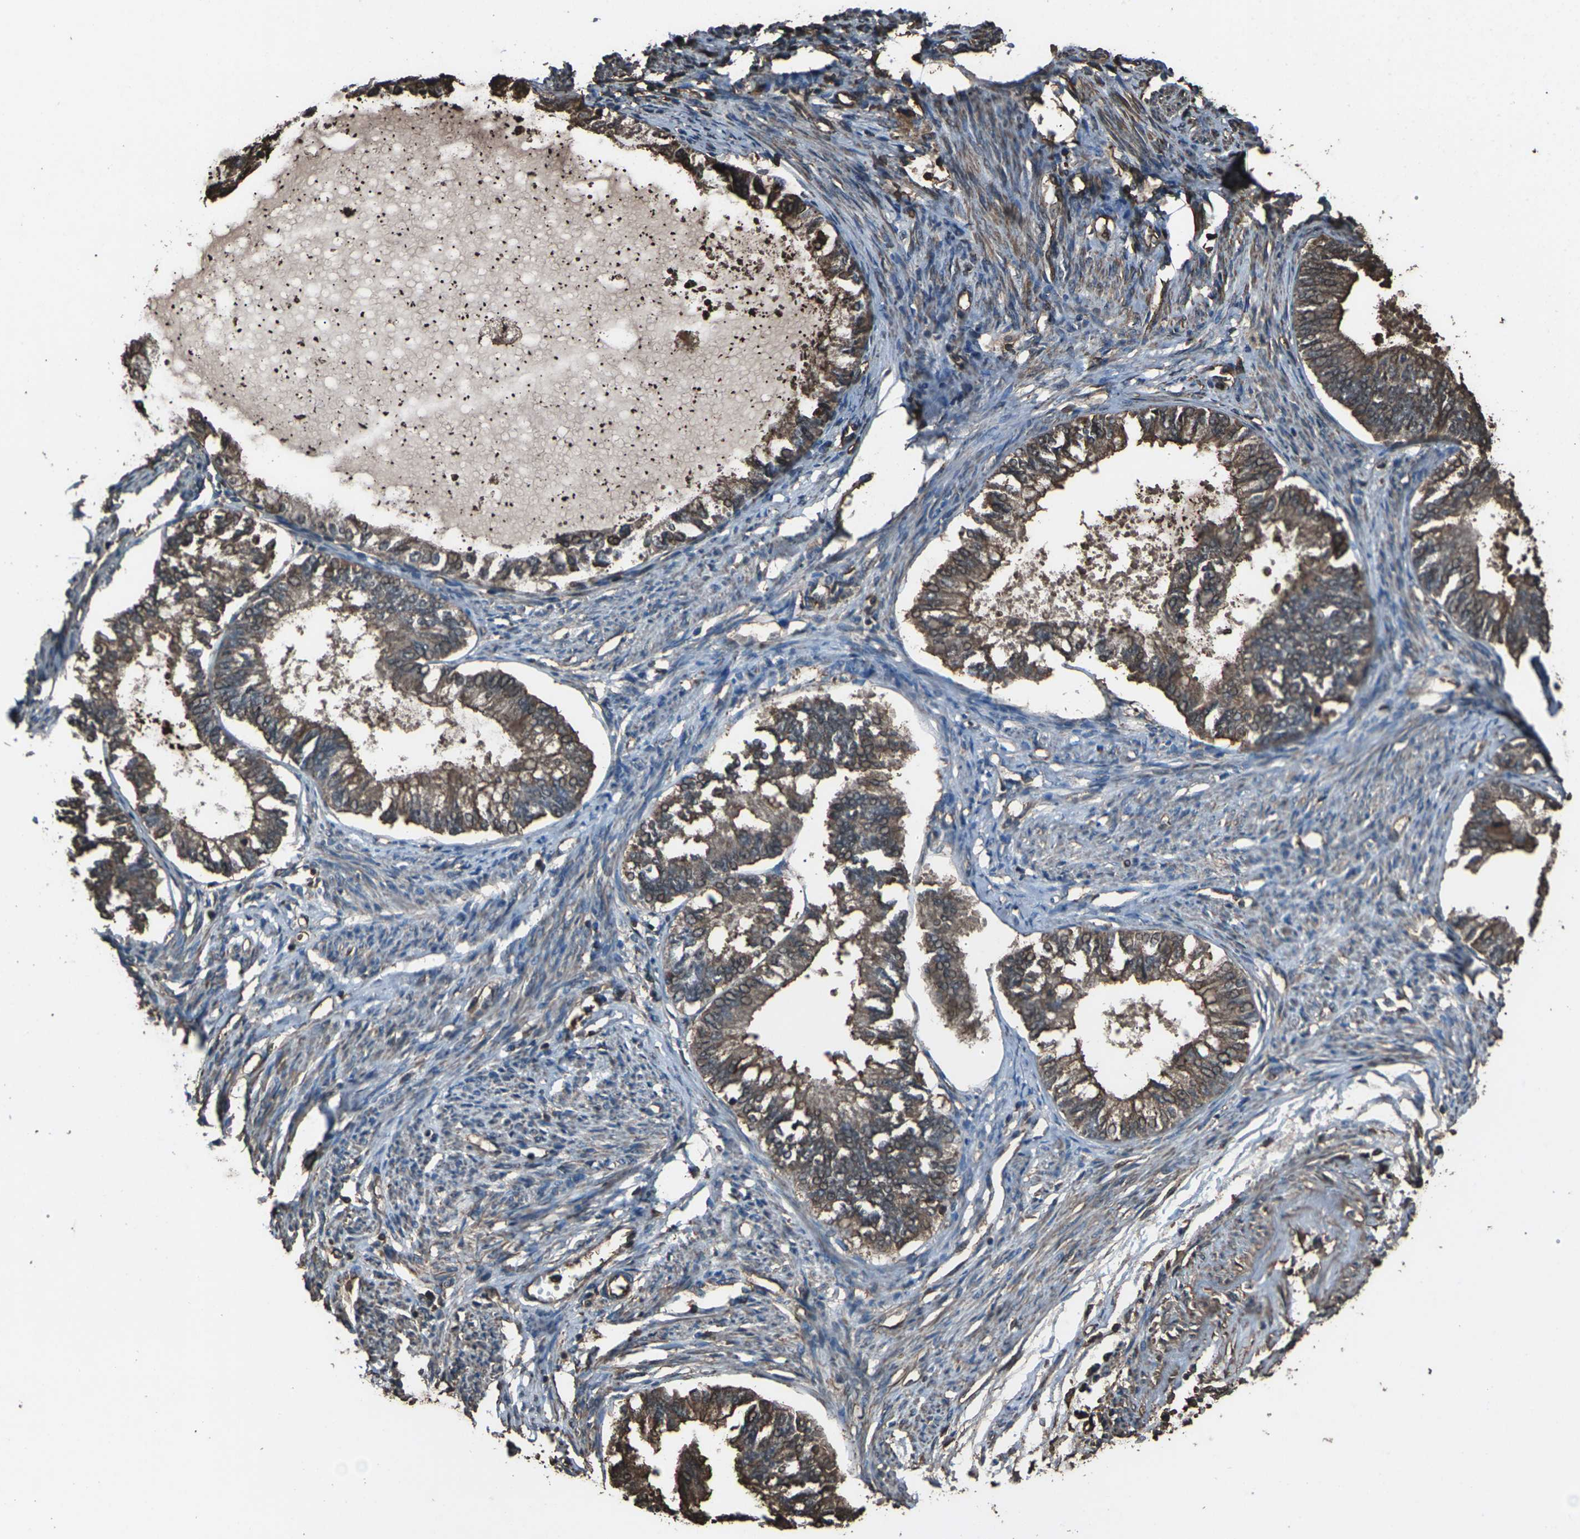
{"staining": {"intensity": "moderate", "quantity": ">75%", "location": "cytoplasmic/membranous"}, "tissue": "endometrial cancer", "cell_type": "Tumor cells", "image_type": "cancer", "snomed": [{"axis": "morphology", "description": "Adenocarcinoma, NOS"}, {"axis": "topography", "description": "Endometrium"}], "caption": "Protein expression analysis of endometrial adenocarcinoma exhibits moderate cytoplasmic/membranous positivity in approximately >75% of tumor cells.", "gene": "DHPS", "patient": {"sex": "female", "age": 86}}